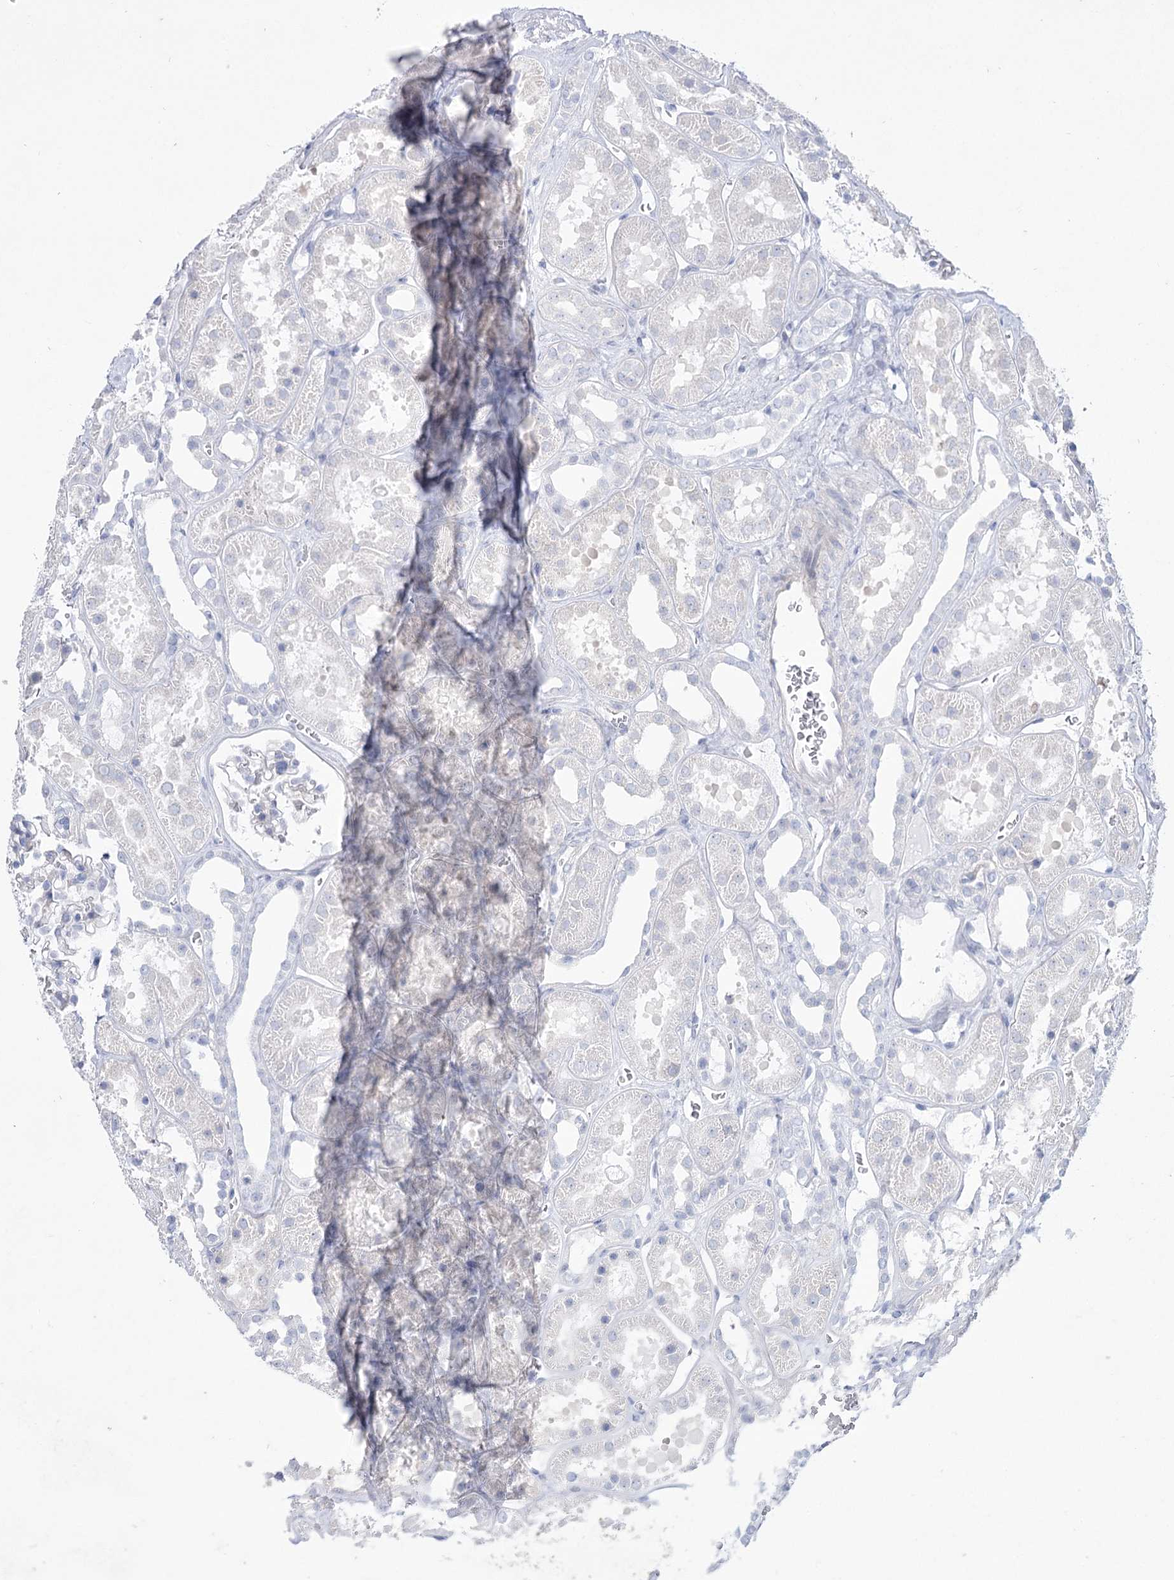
{"staining": {"intensity": "negative", "quantity": "none", "location": "none"}, "tissue": "kidney", "cell_type": "Cells in glomeruli", "image_type": "normal", "snomed": [{"axis": "morphology", "description": "Normal tissue, NOS"}, {"axis": "topography", "description": "Kidney"}], "caption": "IHC histopathology image of normal kidney: human kidney stained with DAB (3,3'-diaminobenzidine) displays no significant protein staining in cells in glomeruli.", "gene": "CCDC88A", "patient": {"sex": "female", "age": 41}}